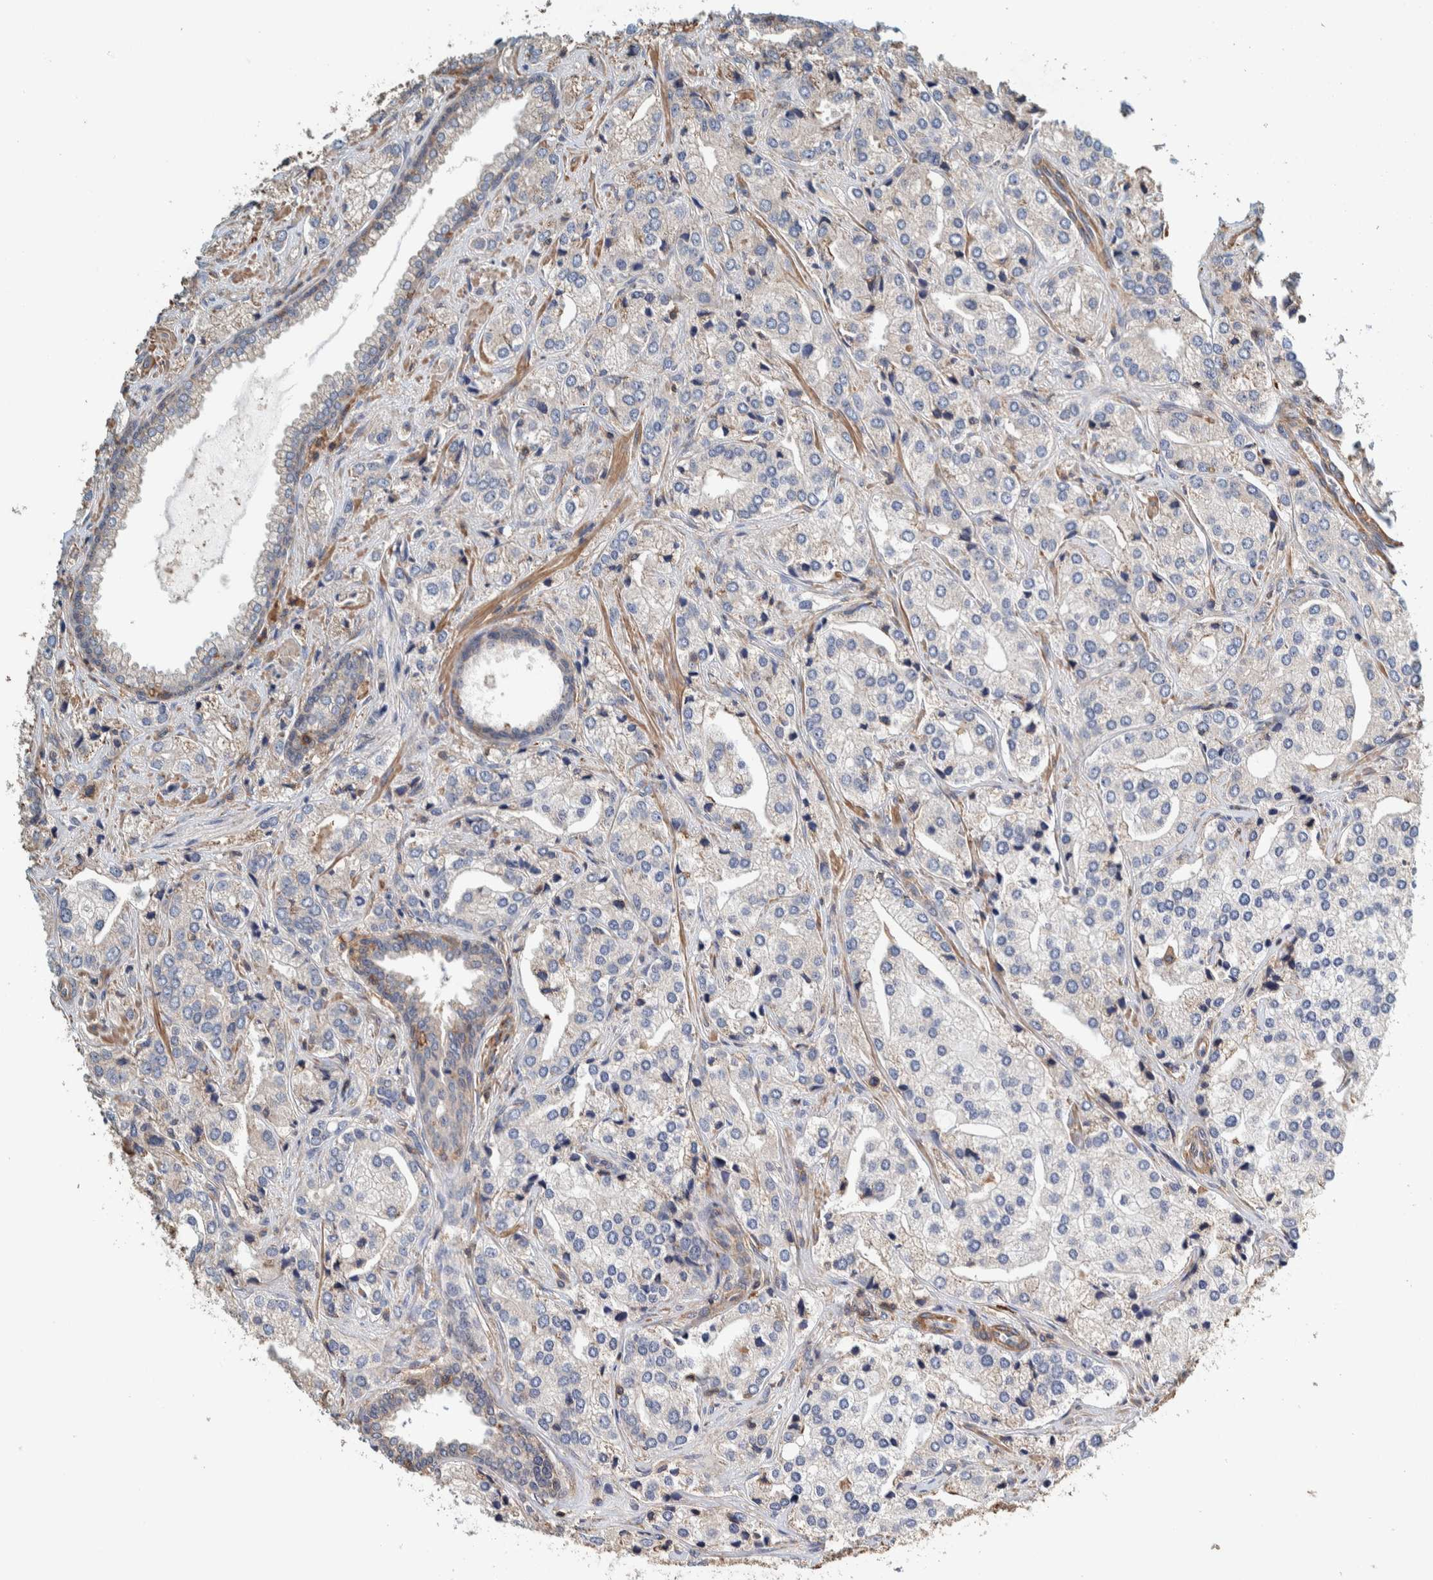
{"staining": {"intensity": "weak", "quantity": "<25%", "location": "cytoplasmic/membranous"}, "tissue": "prostate cancer", "cell_type": "Tumor cells", "image_type": "cancer", "snomed": [{"axis": "morphology", "description": "Adenocarcinoma, High grade"}, {"axis": "topography", "description": "Prostate"}], "caption": "DAB (3,3'-diaminobenzidine) immunohistochemical staining of human prostate cancer reveals no significant staining in tumor cells. Nuclei are stained in blue.", "gene": "PLA2G3", "patient": {"sex": "male", "age": 66}}